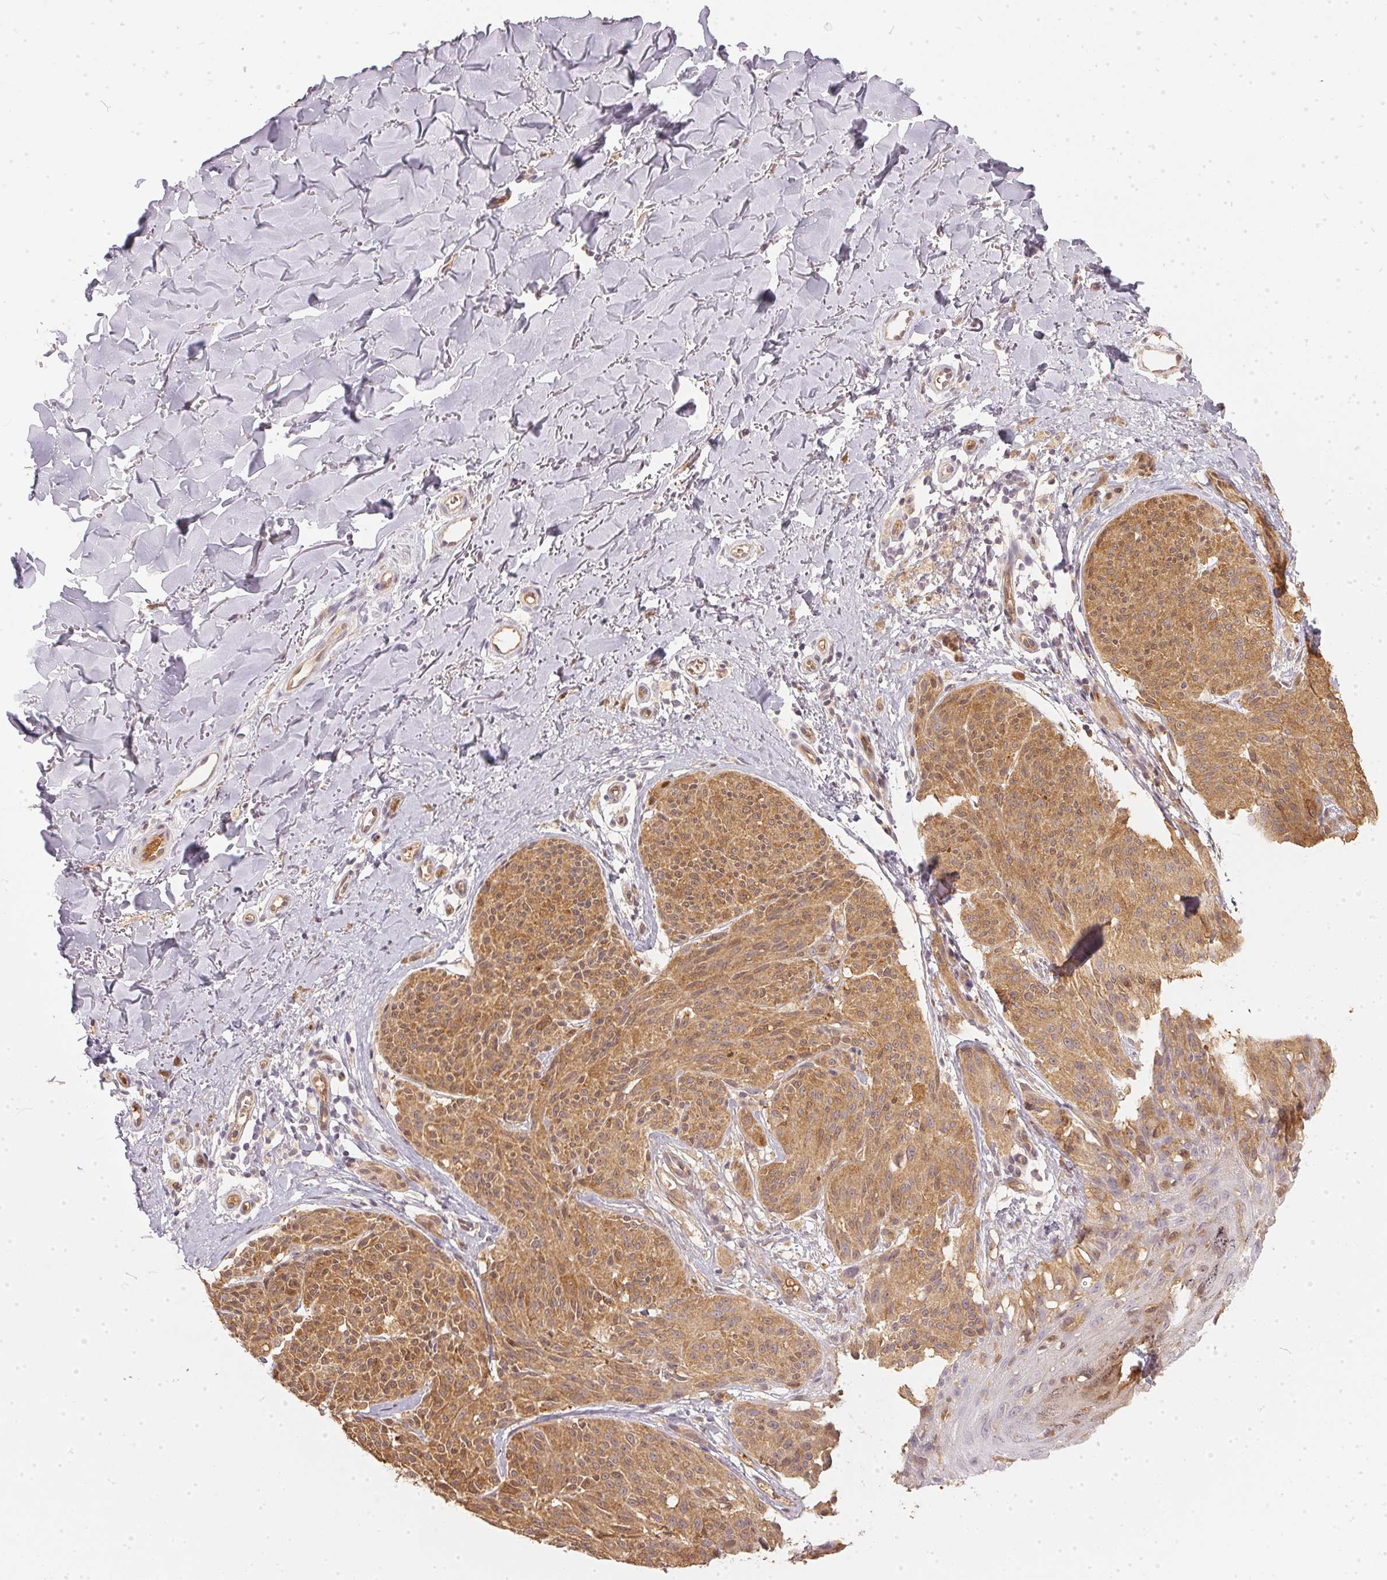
{"staining": {"intensity": "moderate", "quantity": ">75%", "location": "cytoplasmic/membranous"}, "tissue": "melanoma", "cell_type": "Tumor cells", "image_type": "cancer", "snomed": [{"axis": "morphology", "description": "Malignant melanoma, NOS"}, {"axis": "topography", "description": "Skin"}], "caption": "This image displays malignant melanoma stained with immunohistochemistry (IHC) to label a protein in brown. The cytoplasmic/membranous of tumor cells show moderate positivity for the protein. Nuclei are counter-stained blue.", "gene": "BLMH", "patient": {"sex": "female", "age": 87}}